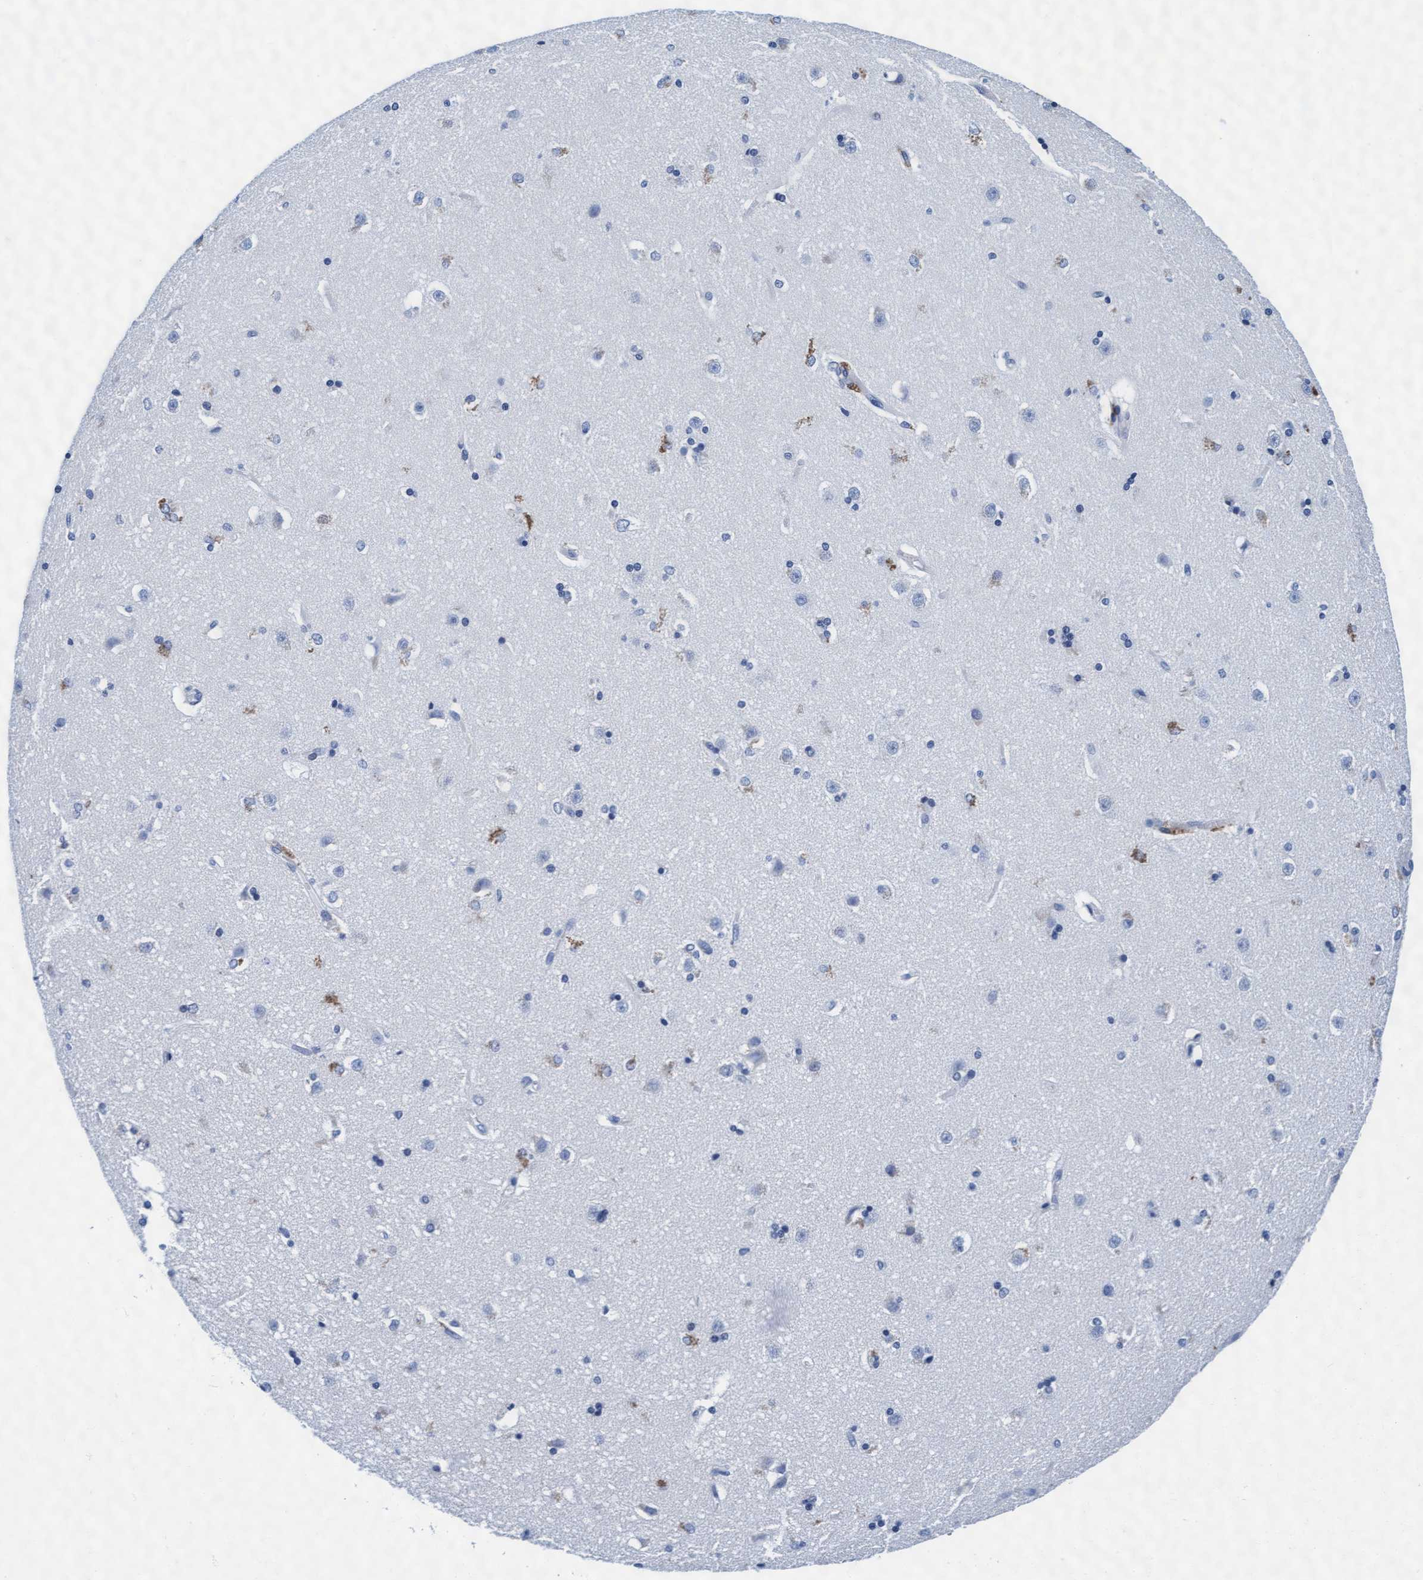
{"staining": {"intensity": "moderate", "quantity": "<25%", "location": "cytoplasmic/membranous"}, "tissue": "caudate", "cell_type": "Glial cells", "image_type": "normal", "snomed": [{"axis": "morphology", "description": "Normal tissue, NOS"}, {"axis": "topography", "description": "Lateral ventricle wall"}], "caption": "Brown immunohistochemical staining in normal caudate shows moderate cytoplasmic/membranous positivity in about <25% of glial cells.", "gene": "ARSG", "patient": {"sex": "female", "age": 19}}